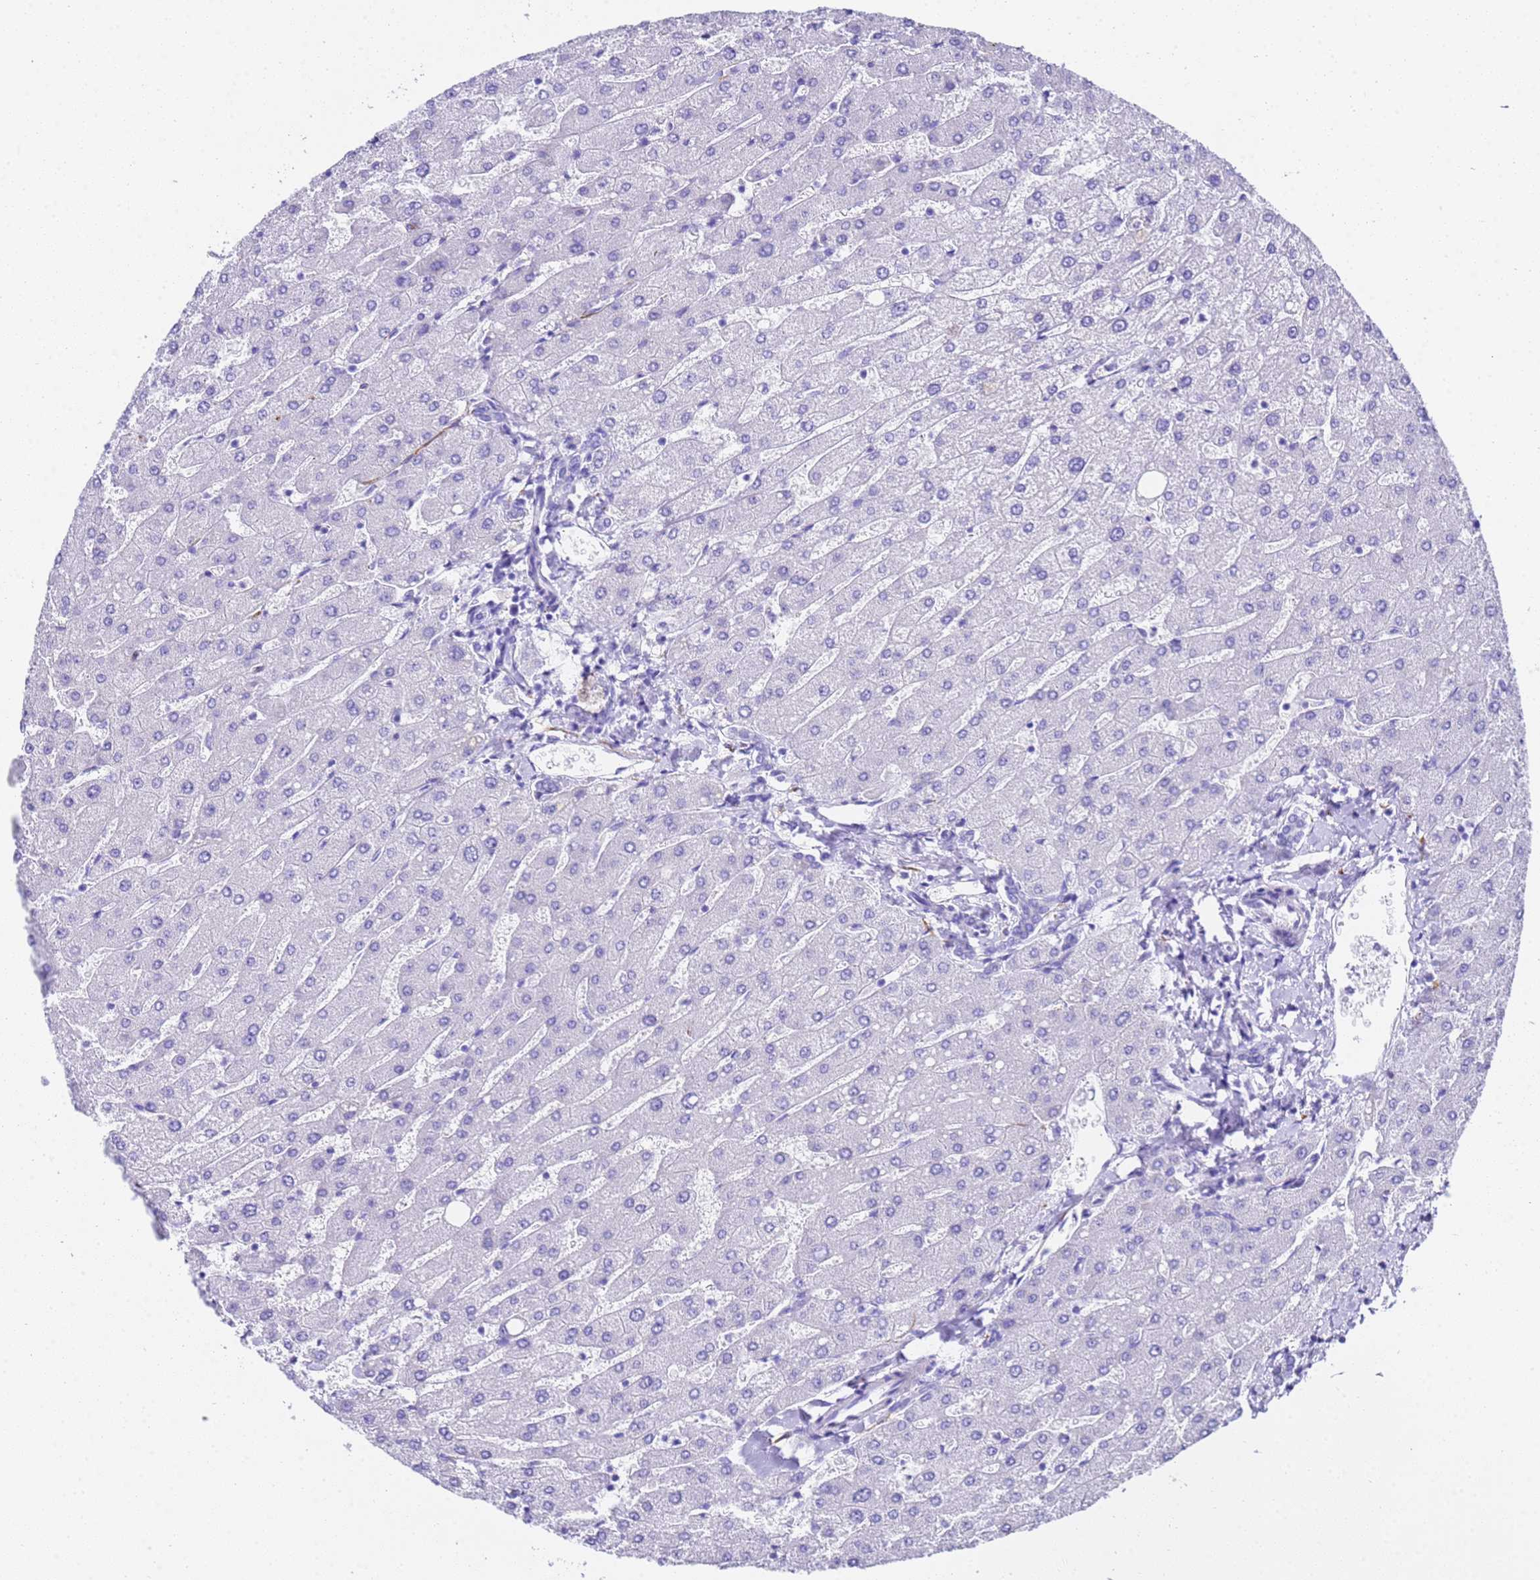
{"staining": {"intensity": "negative", "quantity": "none", "location": "none"}, "tissue": "liver", "cell_type": "Cholangiocytes", "image_type": "normal", "snomed": [{"axis": "morphology", "description": "Normal tissue, NOS"}, {"axis": "topography", "description": "Liver"}], "caption": "Human liver stained for a protein using IHC reveals no expression in cholangiocytes.", "gene": "FAM72A", "patient": {"sex": "male", "age": 55}}